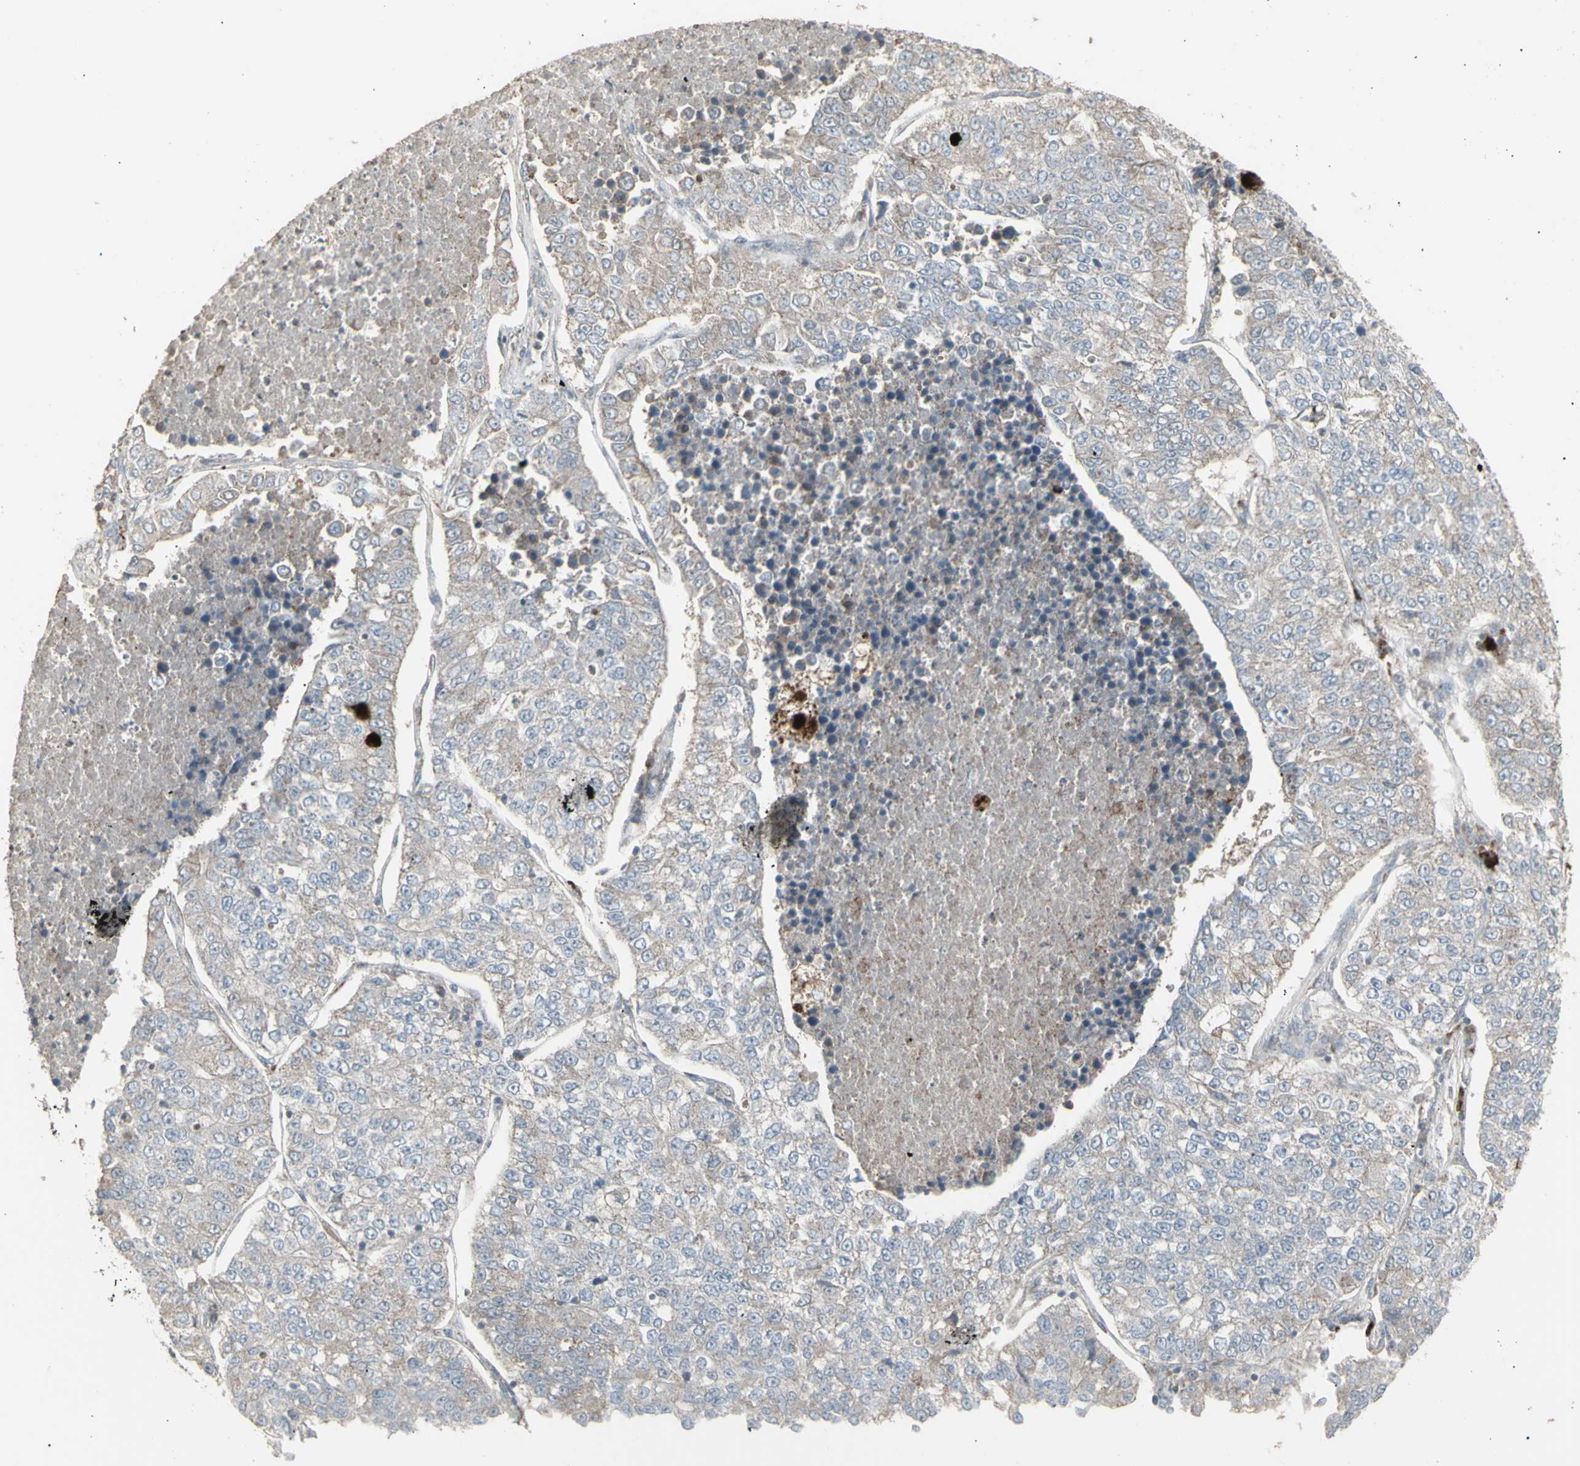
{"staining": {"intensity": "moderate", "quantity": ">75%", "location": "cytoplasmic/membranous"}, "tissue": "lung cancer", "cell_type": "Tumor cells", "image_type": "cancer", "snomed": [{"axis": "morphology", "description": "Adenocarcinoma, NOS"}, {"axis": "topography", "description": "Lung"}], "caption": "Tumor cells reveal moderate cytoplasmic/membranous expression in about >75% of cells in lung cancer. (brown staining indicates protein expression, while blue staining denotes nuclei).", "gene": "RNASEL", "patient": {"sex": "male", "age": 49}}